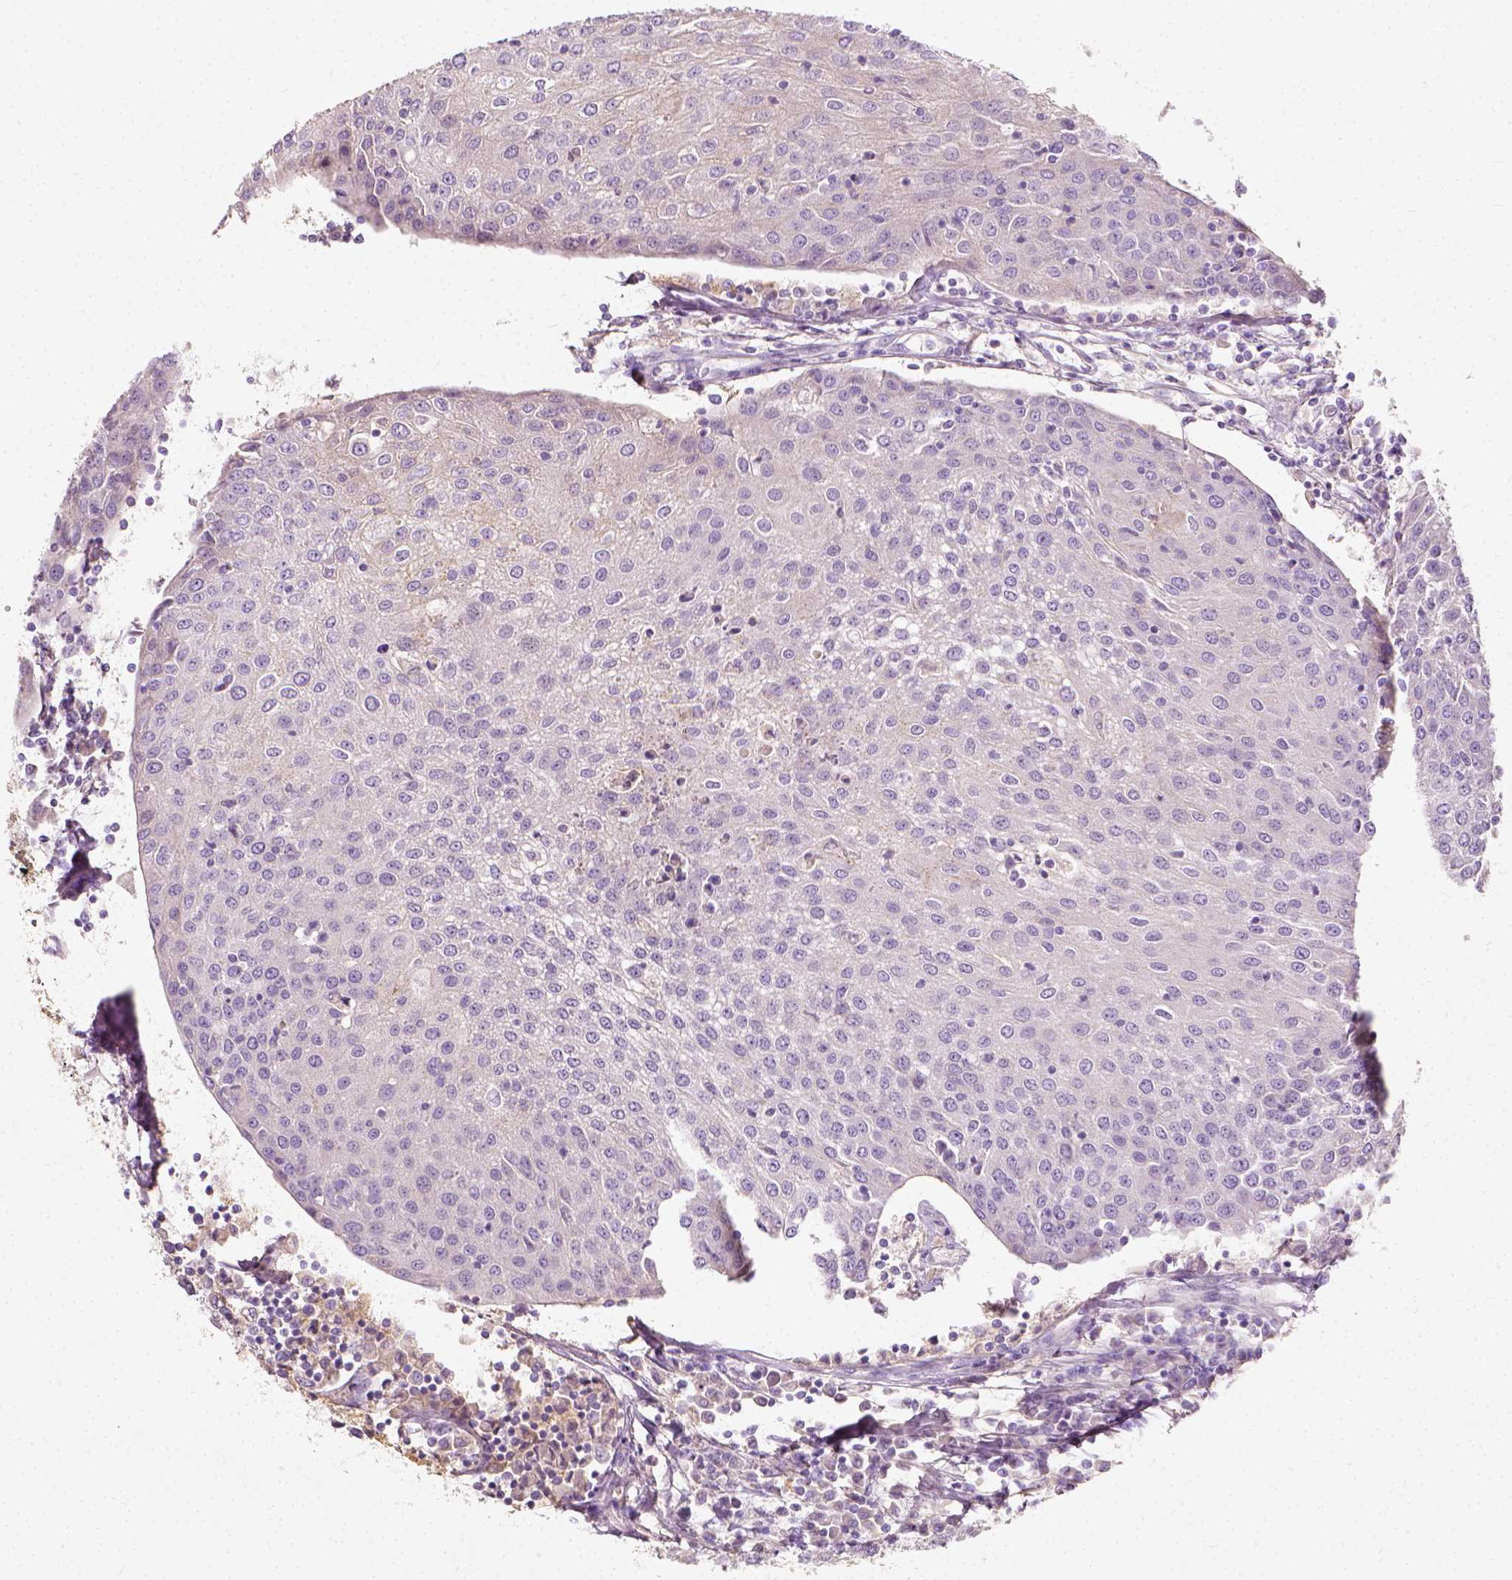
{"staining": {"intensity": "negative", "quantity": "none", "location": "none"}, "tissue": "urothelial cancer", "cell_type": "Tumor cells", "image_type": "cancer", "snomed": [{"axis": "morphology", "description": "Urothelial carcinoma, High grade"}, {"axis": "topography", "description": "Urinary bladder"}], "caption": "This histopathology image is of urothelial cancer stained with immunohistochemistry (IHC) to label a protein in brown with the nuclei are counter-stained blue. There is no staining in tumor cells.", "gene": "DHCR24", "patient": {"sex": "female", "age": 85}}